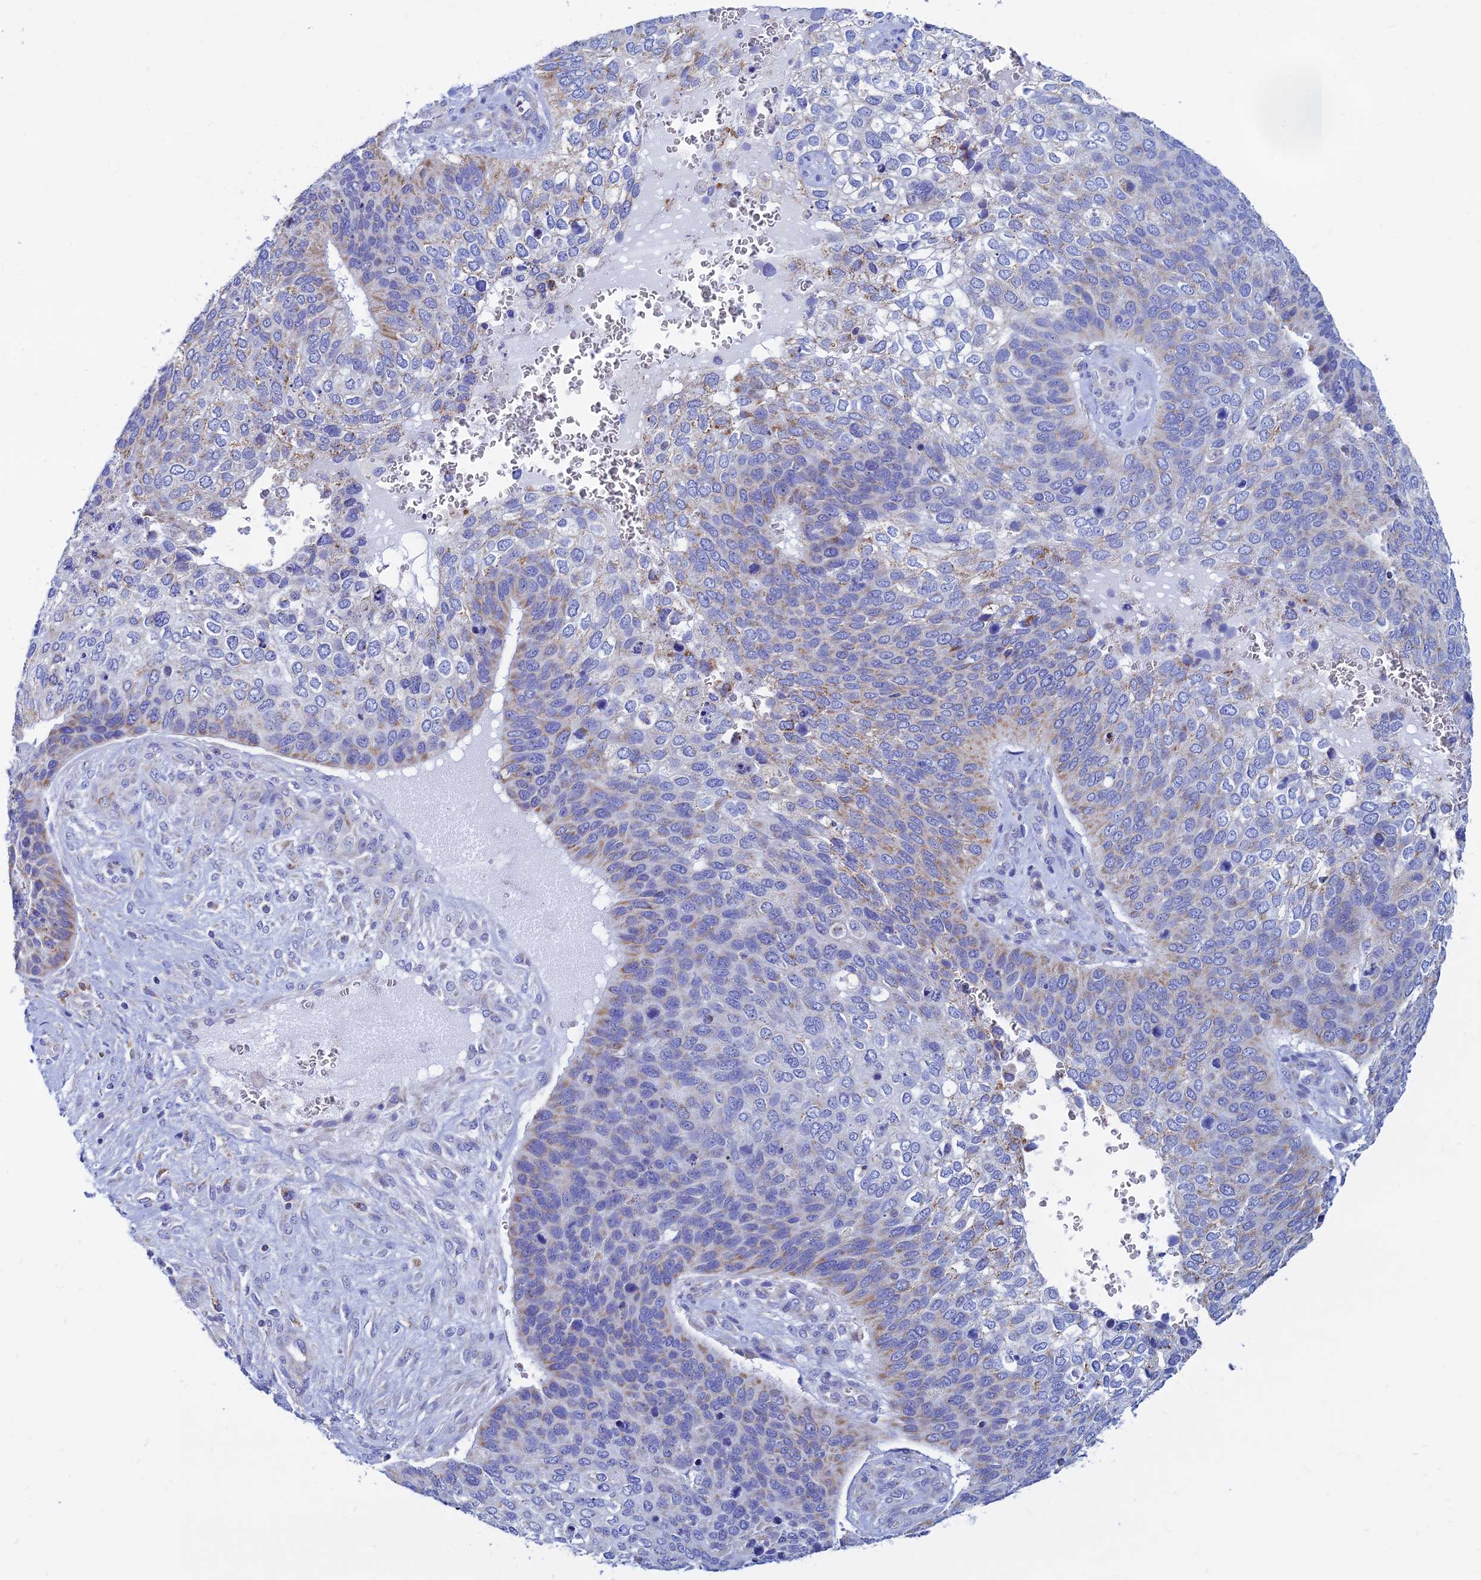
{"staining": {"intensity": "weak", "quantity": "<25%", "location": "cytoplasmic/membranous"}, "tissue": "skin cancer", "cell_type": "Tumor cells", "image_type": "cancer", "snomed": [{"axis": "morphology", "description": "Basal cell carcinoma"}, {"axis": "topography", "description": "Skin"}], "caption": "A high-resolution histopathology image shows immunohistochemistry staining of skin basal cell carcinoma, which demonstrates no significant staining in tumor cells. (DAB immunohistochemistry, high magnification).", "gene": "MGST1", "patient": {"sex": "female", "age": 74}}